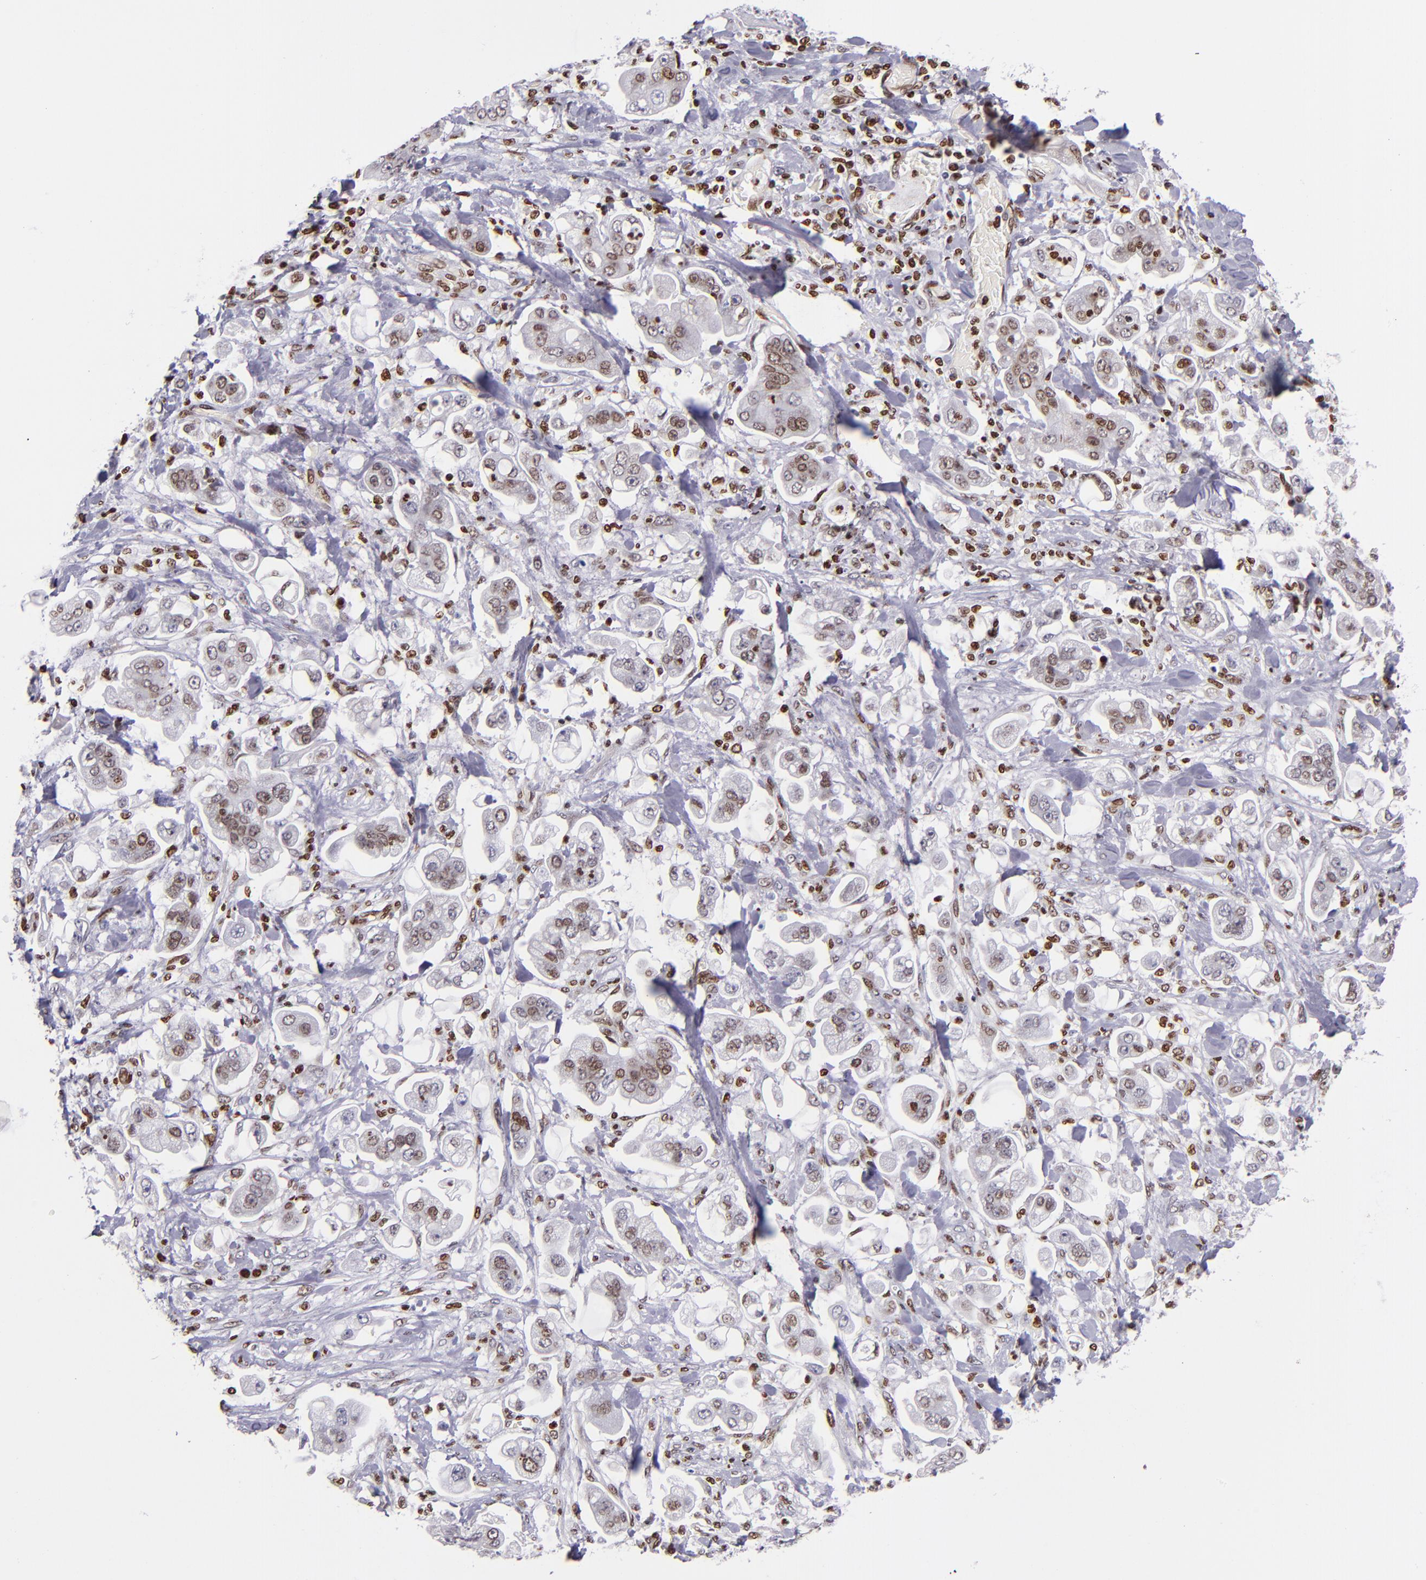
{"staining": {"intensity": "weak", "quantity": "25%-75%", "location": "nuclear"}, "tissue": "stomach cancer", "cell_type": "Tumor cells", "image_type": "cancer", "snomed": [{"axis": "morphology", "description": "Adenocarcinoma, NOS"}, {"axis": "topography", "description": "Stomach"}], "caption": "Protein staining of stomach cancer (adenocarcinoma) tissue shows weak nuclear positivity in about 25%-75% of tumor cells.", "gene": "CDKL5", "patient": {"sex": "male", "age": 62}}